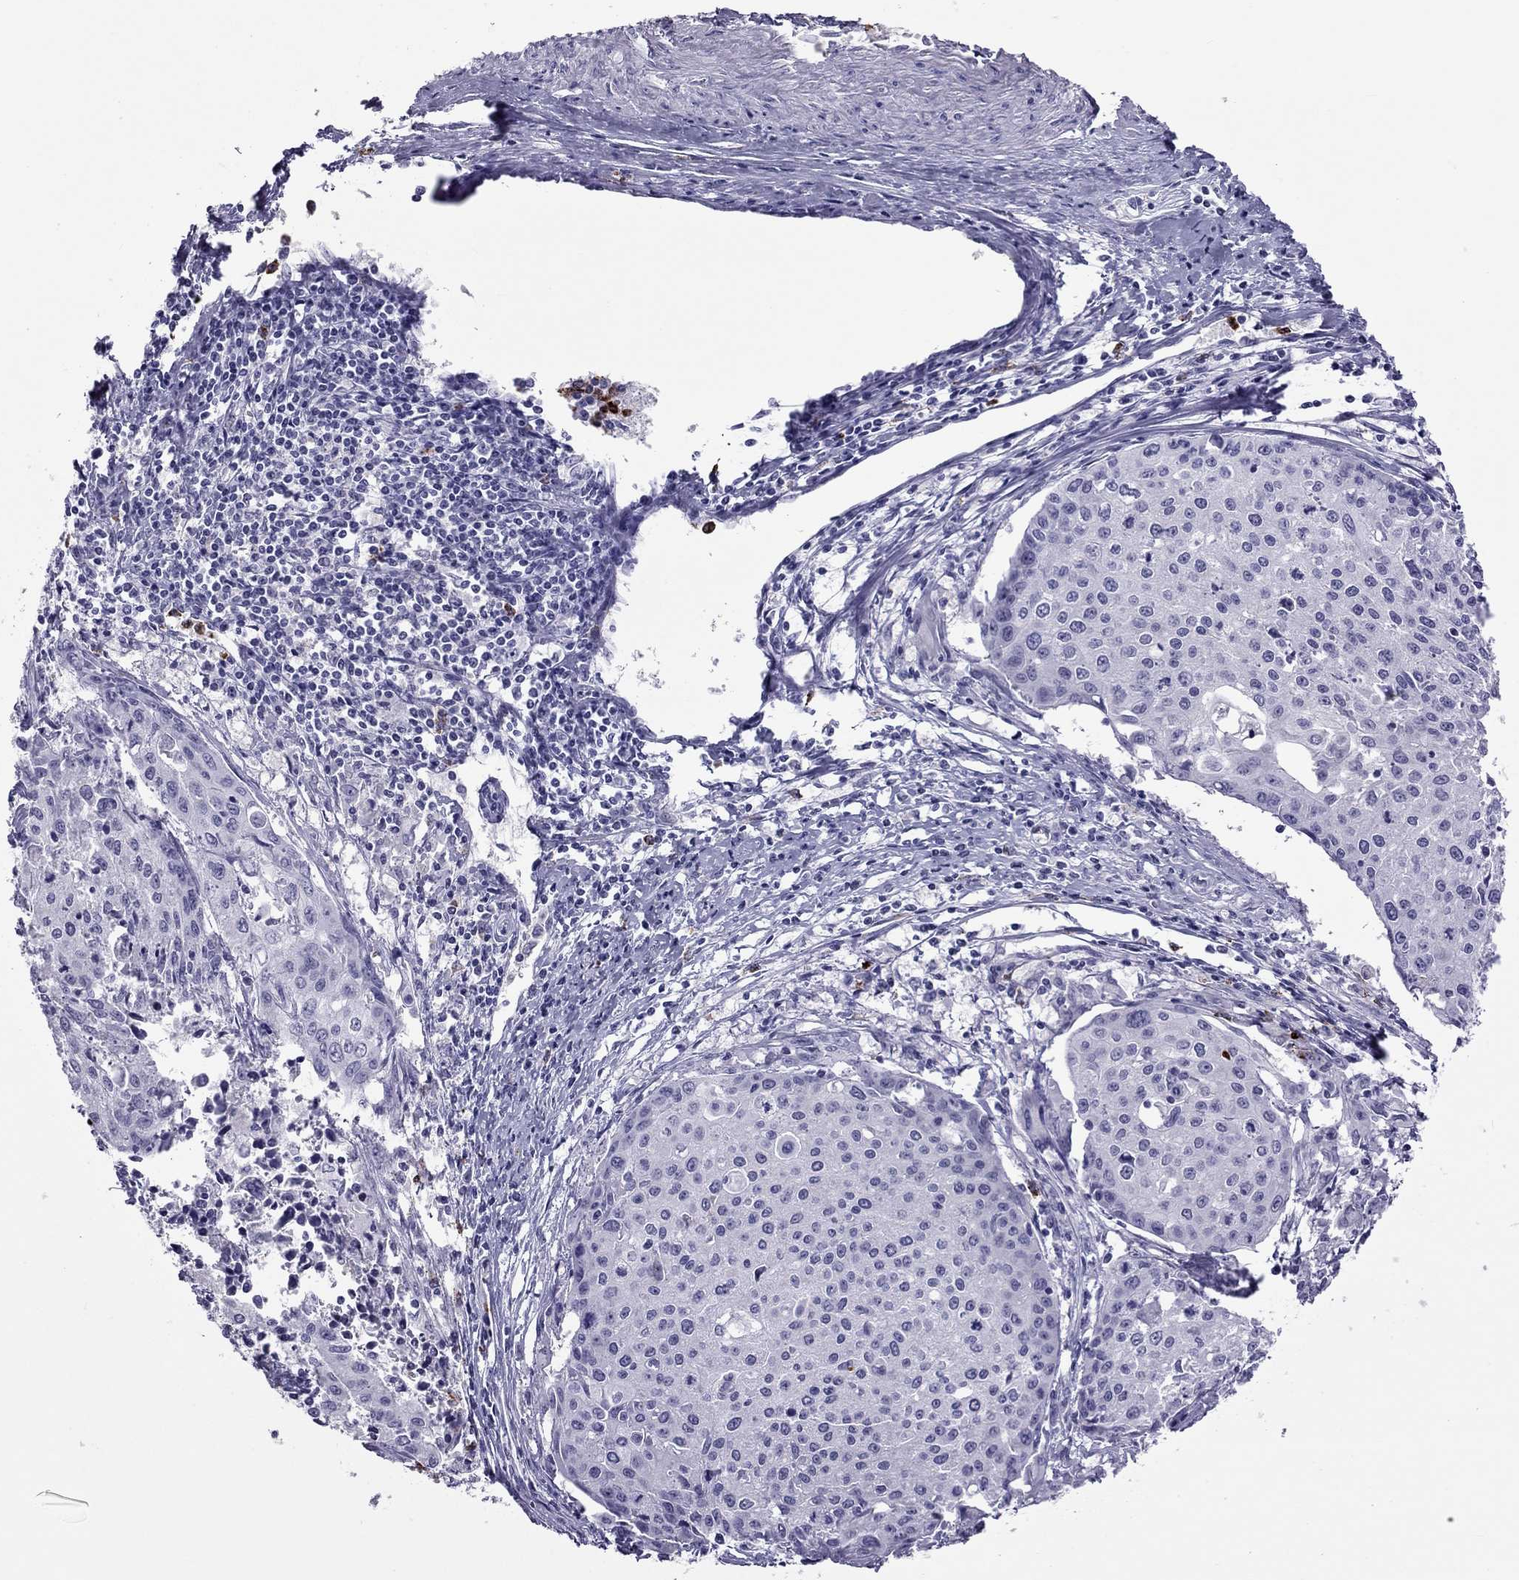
{"staining": {"intensity": "negative", "quantity": "none", "location": "none"}, "tissue": "cervical cancer", "cell_type": "Tumor cells", "image_type": "cancer", "snomed": [{"axis": "morphology", "description": "Squamous cell carcinoma, NOS"}, {"axis": "topography", "description": "Cervix"}], "caption": "A photomicrograph of cervical cancer (squamous cell carcinoma) stained for a protein displays no brown staining in tumor cells. (Brightfield microscopy of DAB immunohistochemistry (IHC) at high magnification).", "gene": "CCL27", "patient": {"sex": "female", "age": 38}}